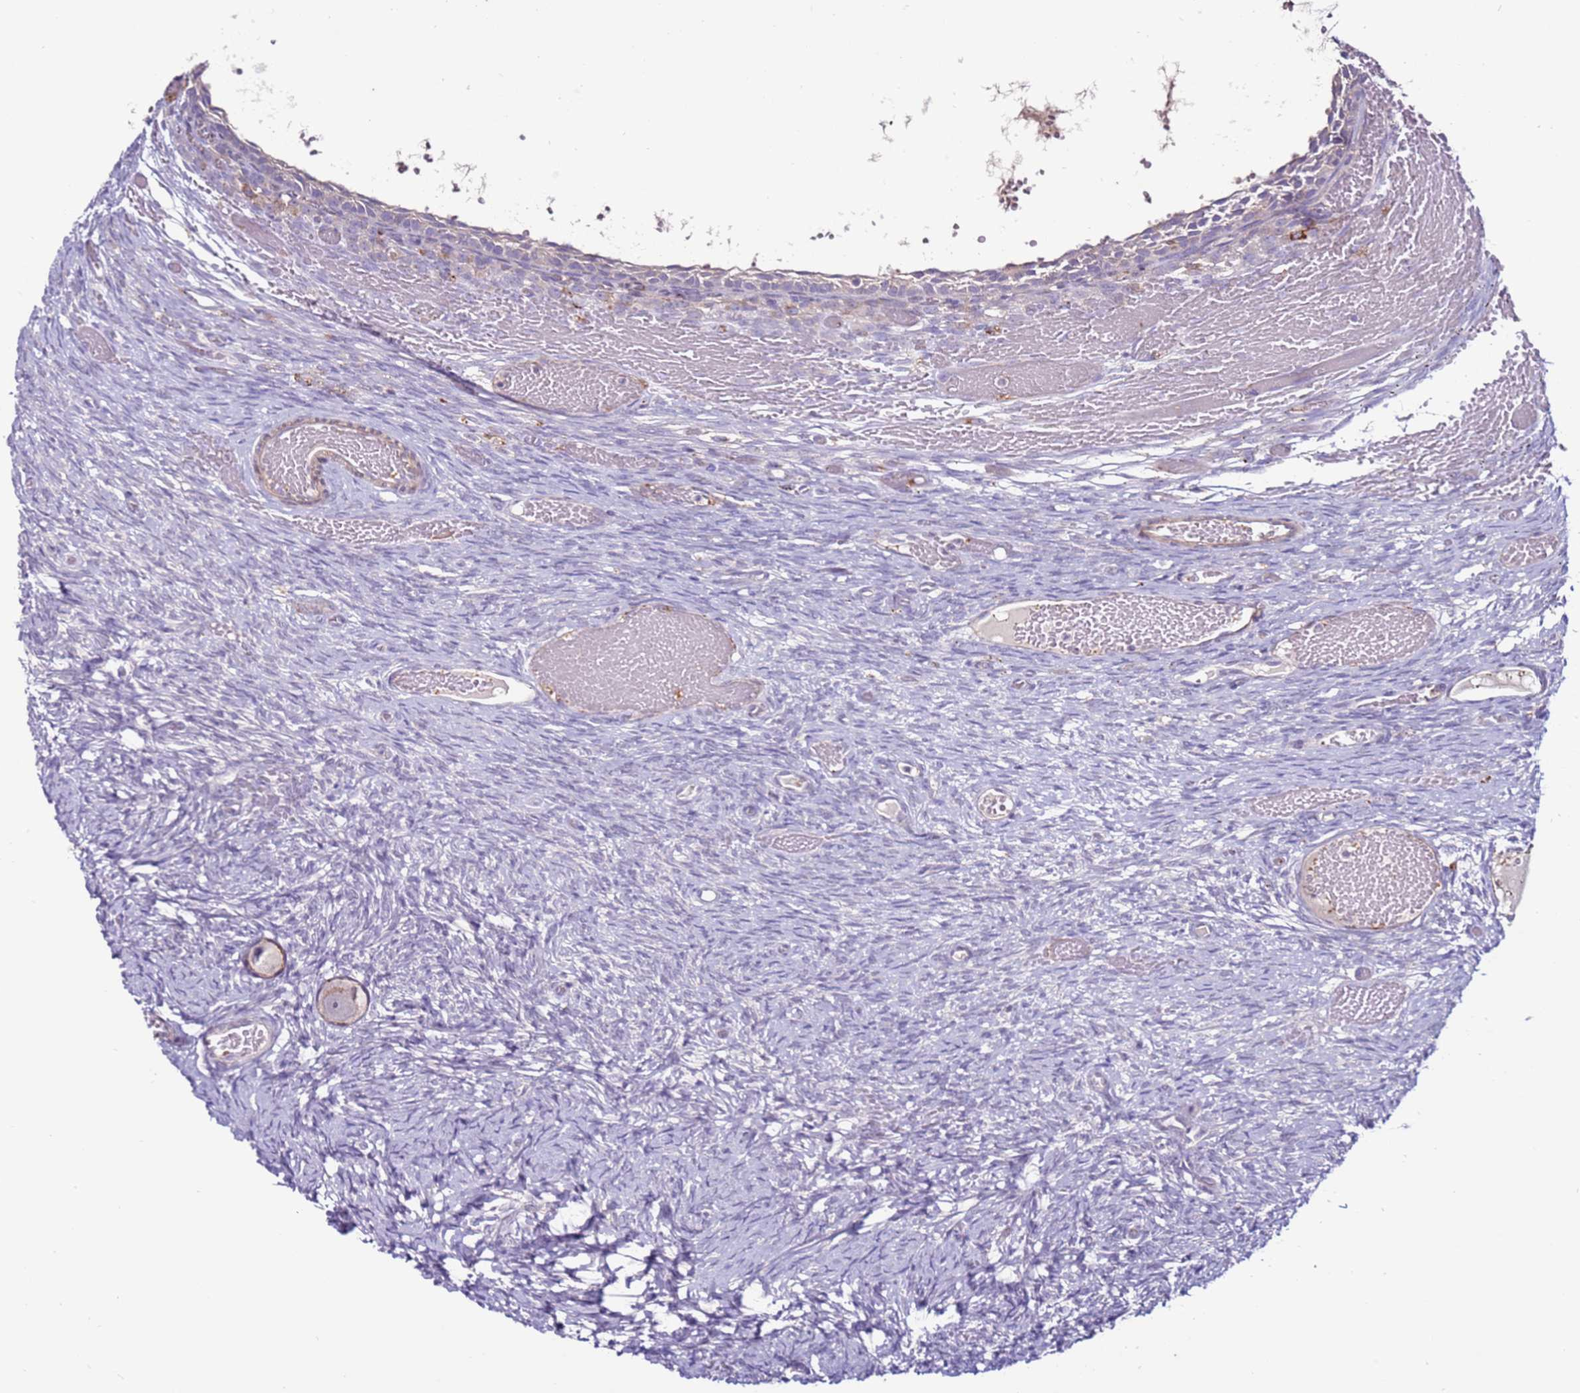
{"staining": {"intensity": "weak", "quantity": "<25%", "location": "cytoplasmic/membranous"}, "tissue": "ovary", "cell_type": "Follicle cells", "image_type": "normal", "snomed": [{"axis": "morphology", "description": "Adenocarcinoma, NOS"}, {"axis": "topography", "description": "Endometrium"}], "caption": "Follicle cells are negative for brown protein staining in normal ovary. (DAB IHC with hematoxylin counter stain).", "gene": "CLEC4M", "patient": {"sex": "female", "age": 32}}